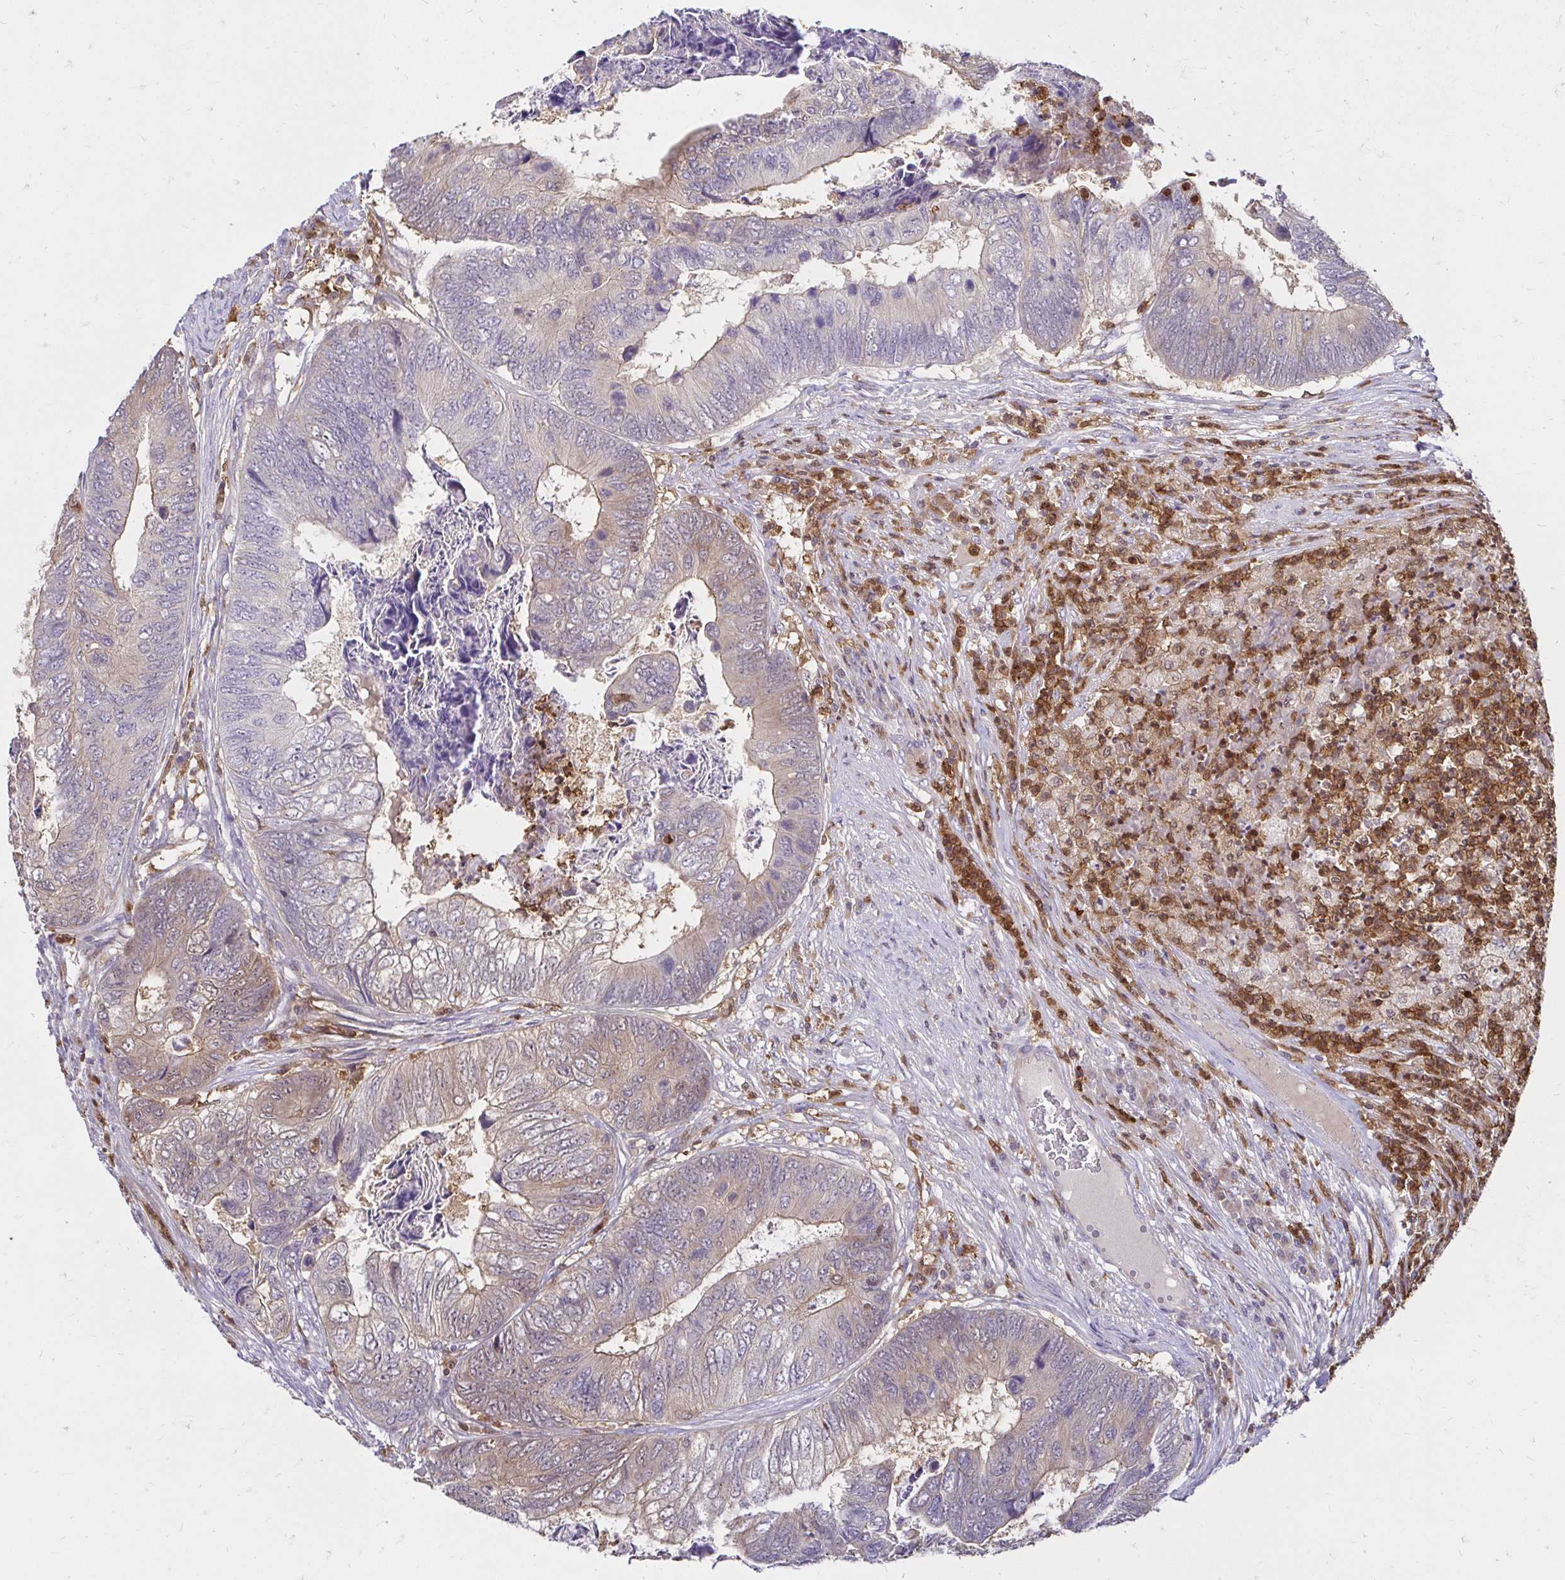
{"staining": {"intensity": "weak", "quantity": "<25%", "location": "cytoplasmic/membranous"}, "tissue": "colorectal cancer", "cell_type": "Tumor cells", "image_type": "cancer", "snomed": [{"axis": "morphology", "description": "Adenocarcinoma, NOS"}, {"axis": "topography", "description": "Colon"}], "caption": "The micrograph shows no significant staining in tumor cells of adenocarcinoma (colorectal).", "gene": "PYCARD", "patient": {"sex": "female", "age": 67}}